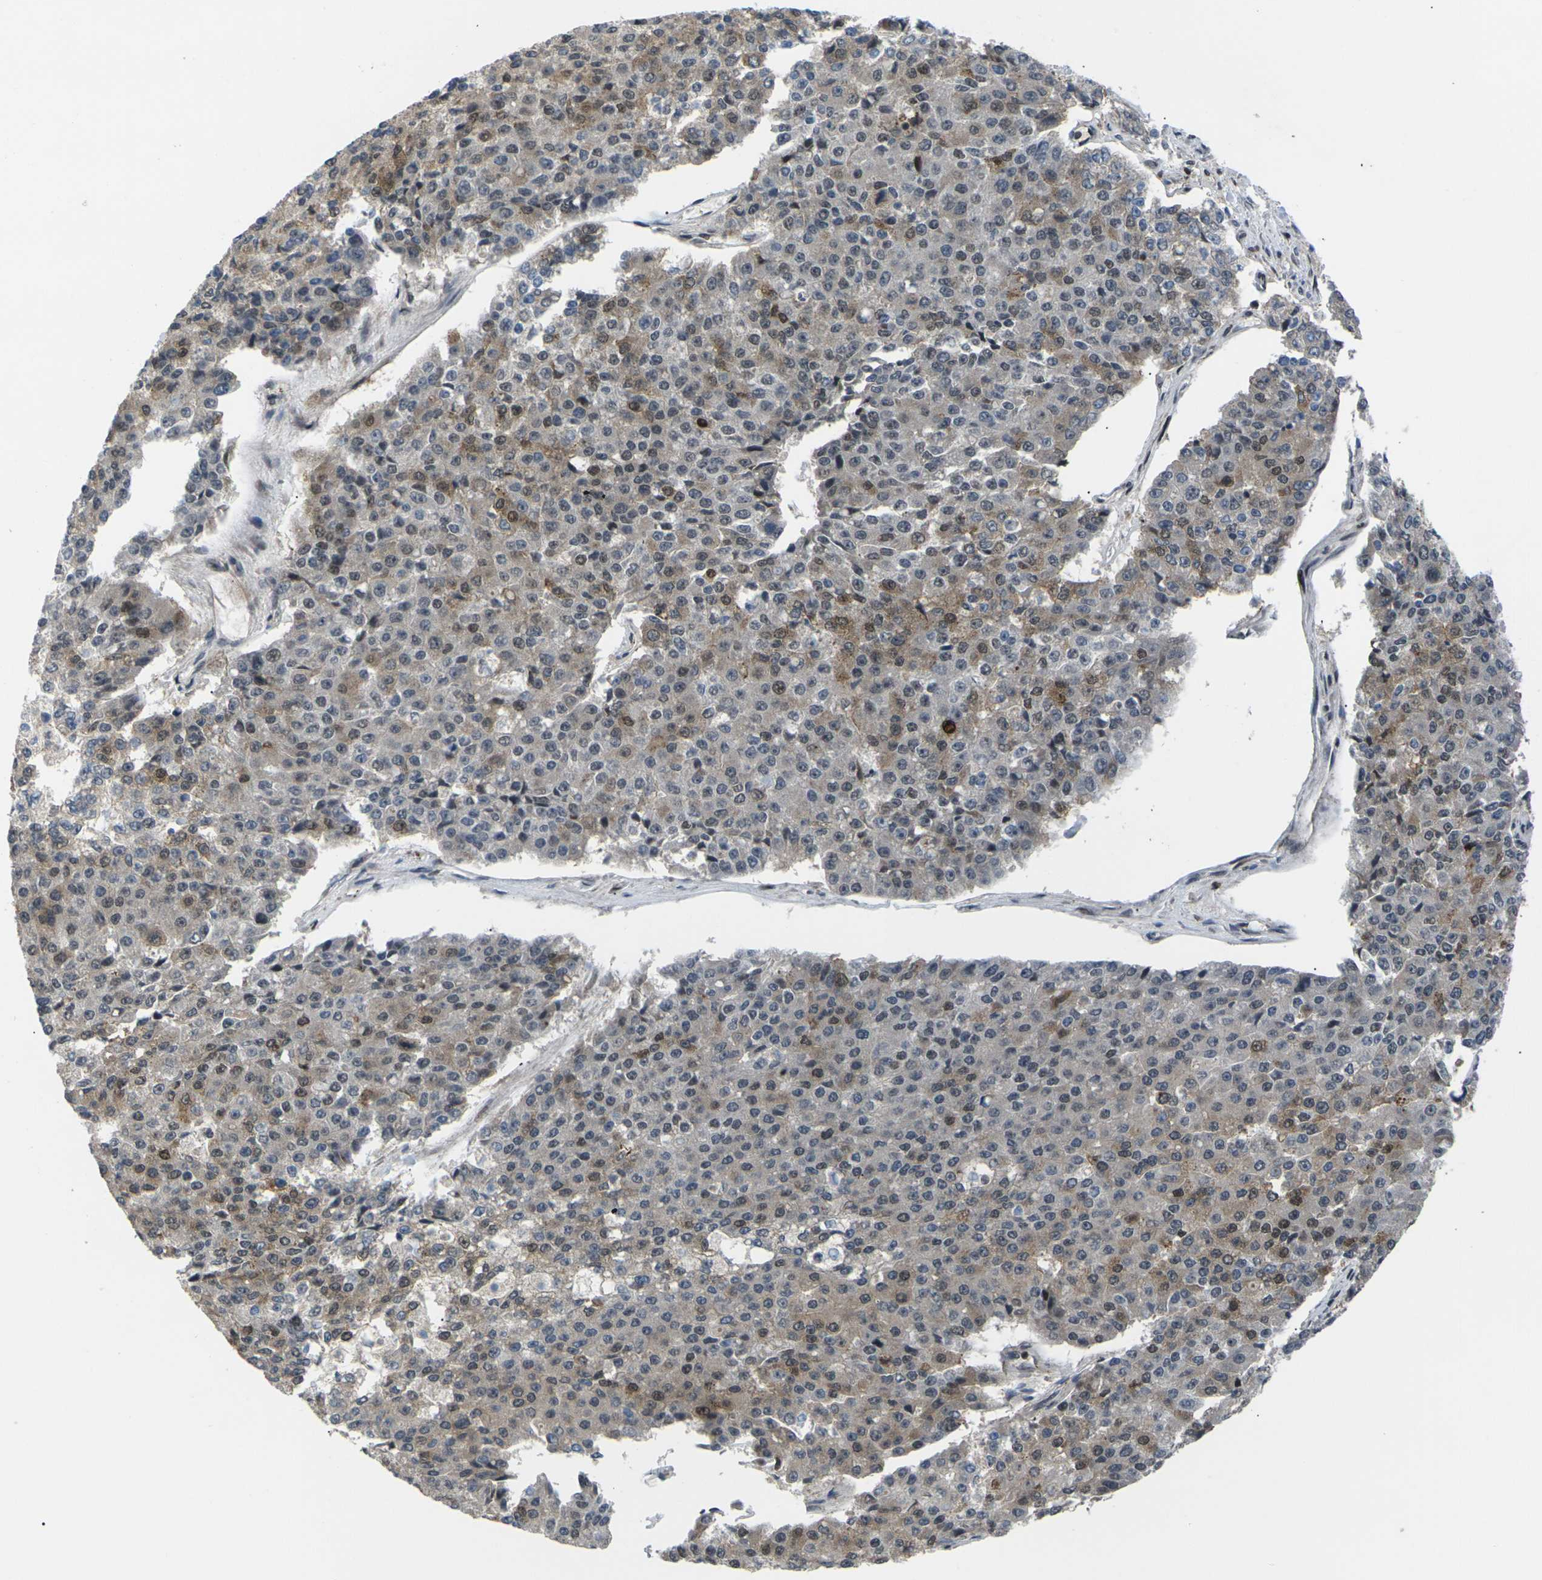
{"staining": {"intensity": "moderate", "quantity": "<25%", "location": "cytoplasmic/membranous"}, "tissue": "pancreatic cancer", "cell_type": "Tumor cells", "image_type": "cancer", "snomed": [{"axis": "morphology", "description": "Adenocarcinoma, NOS"}, {"axis": "topography", "description": "Pancreas"}], "caption": "Immunohistochemical staining of pancreatic cancer exhibits moderate cytoplasmic/membranous protein staining in about <25% of tumor cells.", "gene": "RPS6KA3", "patient": {"sex": "male", "age": 50}}